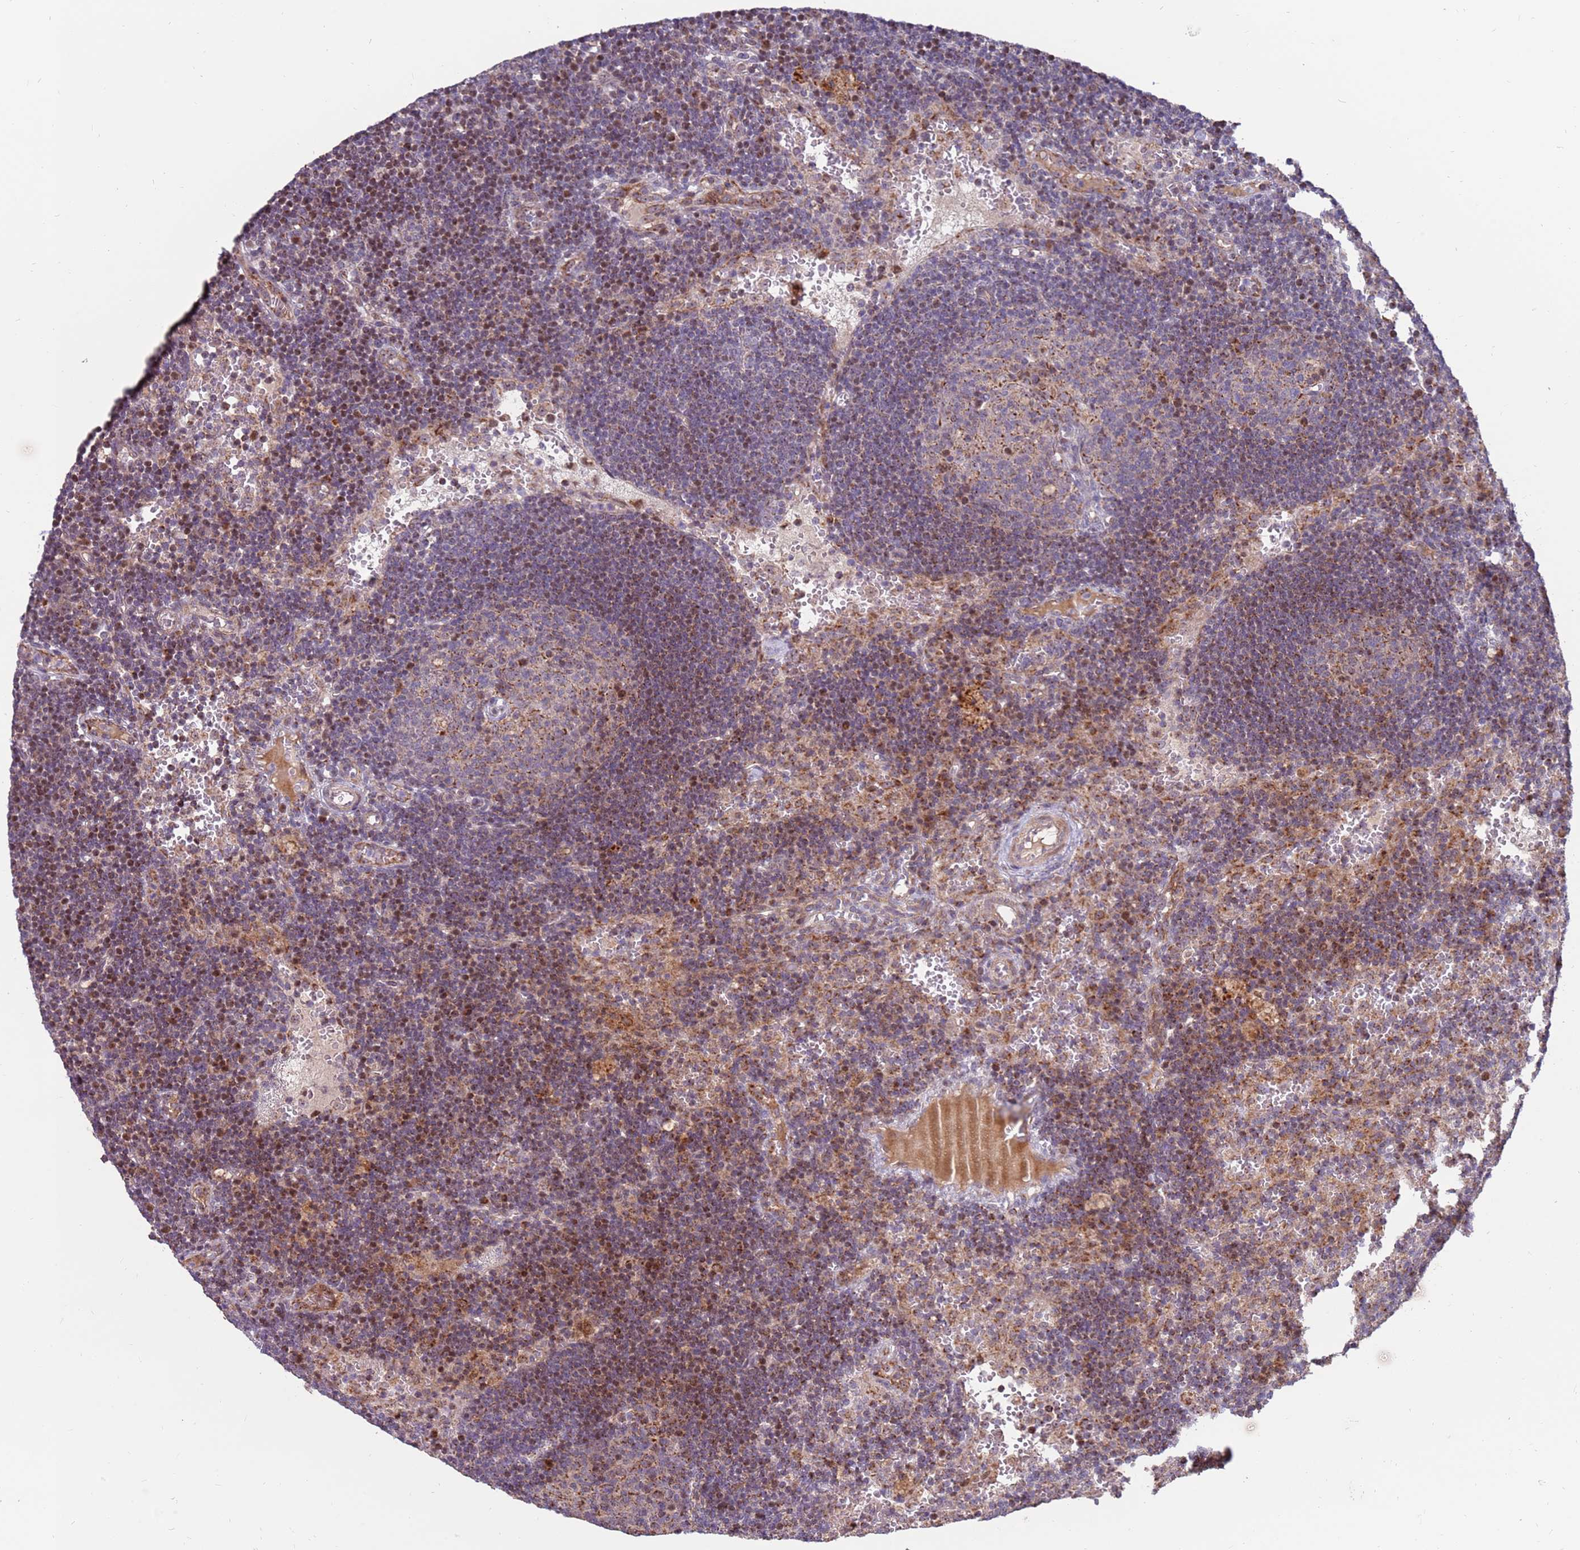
{"staining": {"intensity": "weak", "quantity": "<25%", "location": "cytoplasmic/membranous"}, "tissue": "lymph node", "cell_type": "Germinal center cells", "image_type": "normal", "snomed": [{"axis": "morphology", "description": "Normal tissue, NOS"}, {"axis": "topography", "description": "Lymph node"}], "caption": "Photomicrograph shows no protein staining in germinal center cells of benign lymph node.", "gene": "KIF25", "patient": {"sex": "male", "age": 62}}